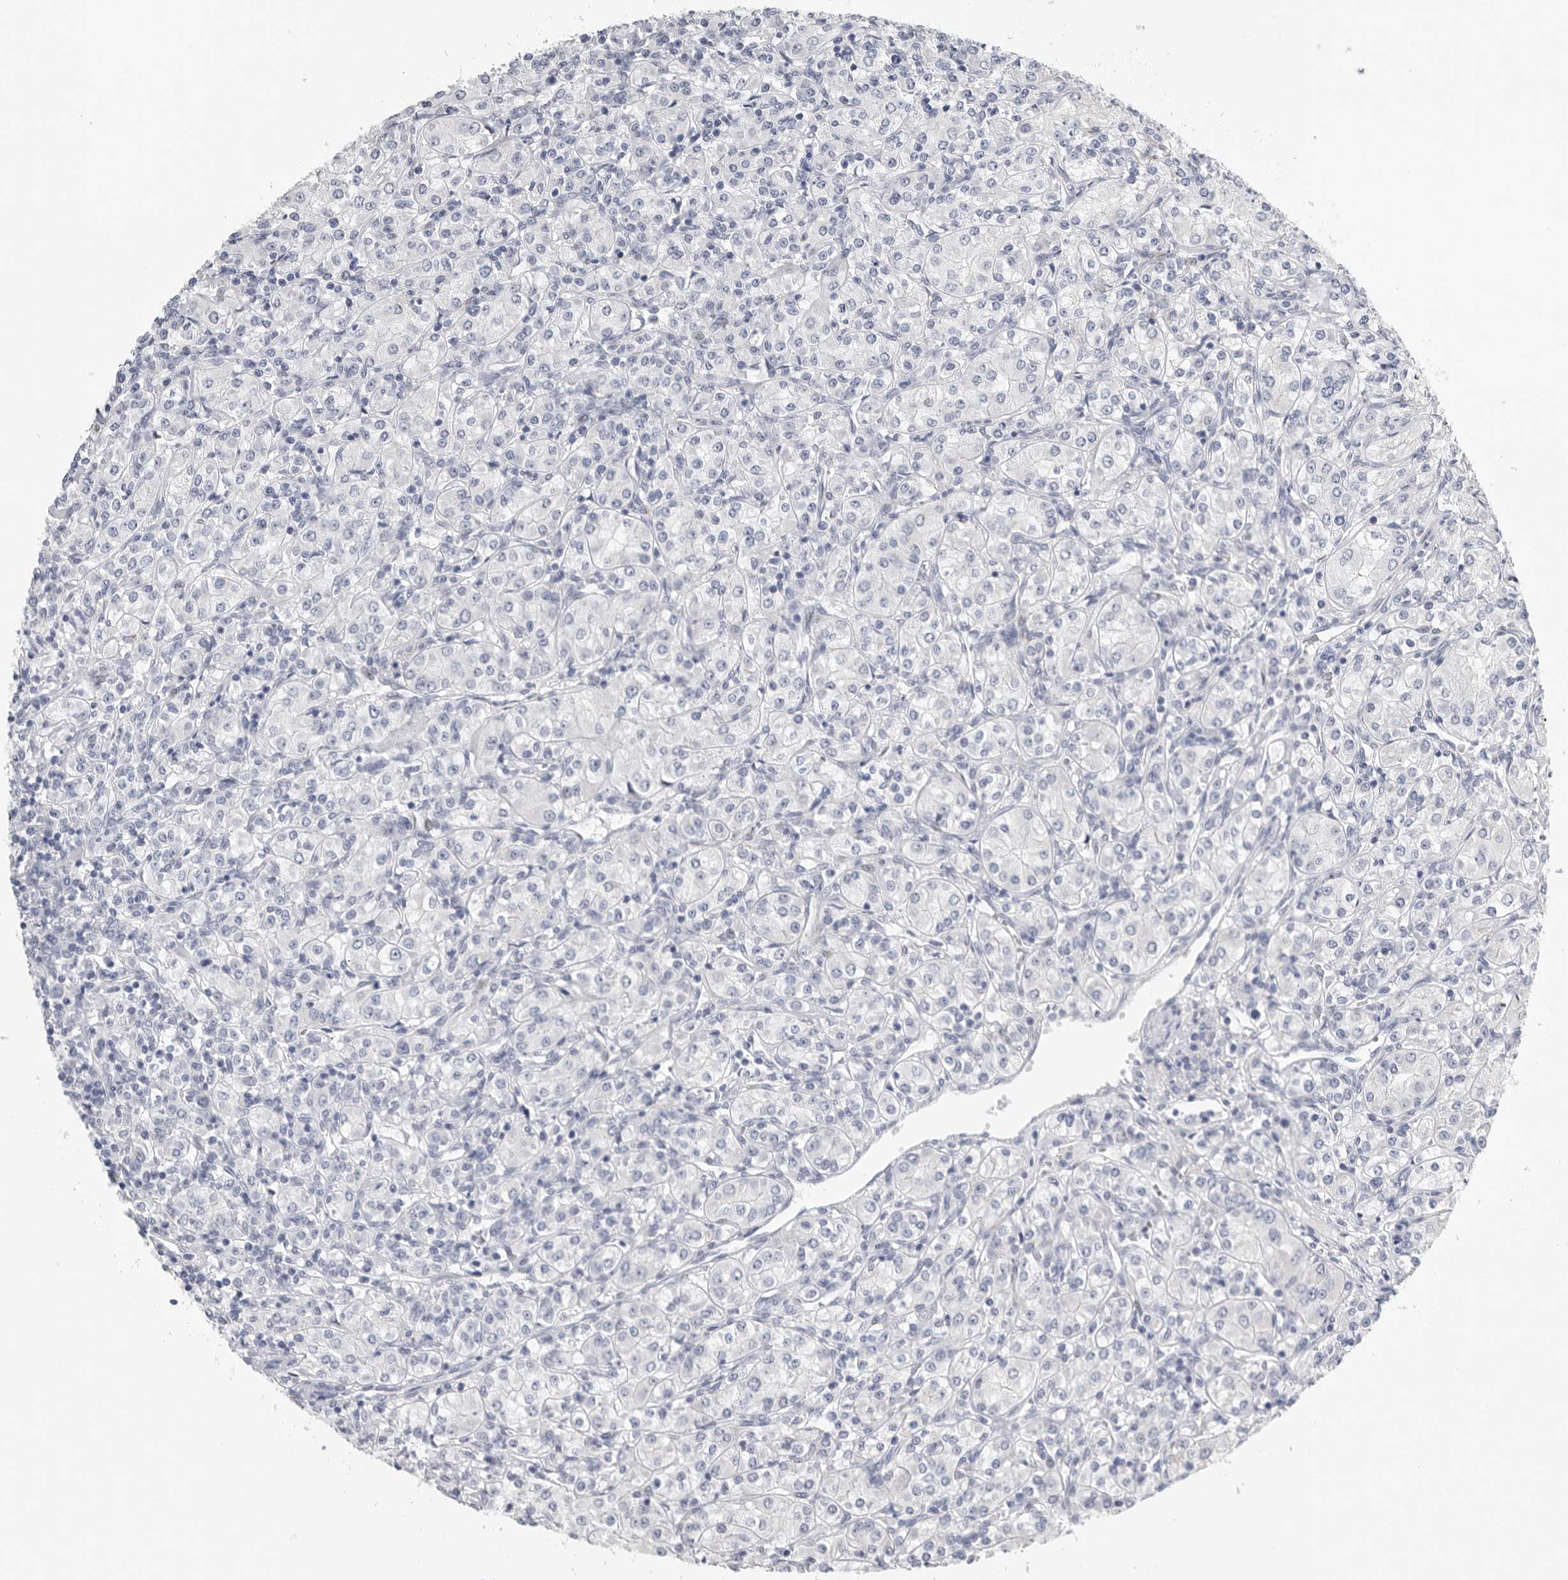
{"staining": {"intensity": "negative", "quantity": "none", "location": "none"}, "tissue": "renal cancer", "cell_type": "Tumor cells", "image_type": "cancer", "snomed": [{"axis": "morphology", "description": "Adenocarcinoma, NOS"}, {"axis": "topography", "description": "Kidney"}], "caption": "This is an IHC histopathology image of adenocarcinoma (renal). There is no positivity in tumor cells.", "gene": "TIMP1", "patient": {"sex": "male", "age": 77}}